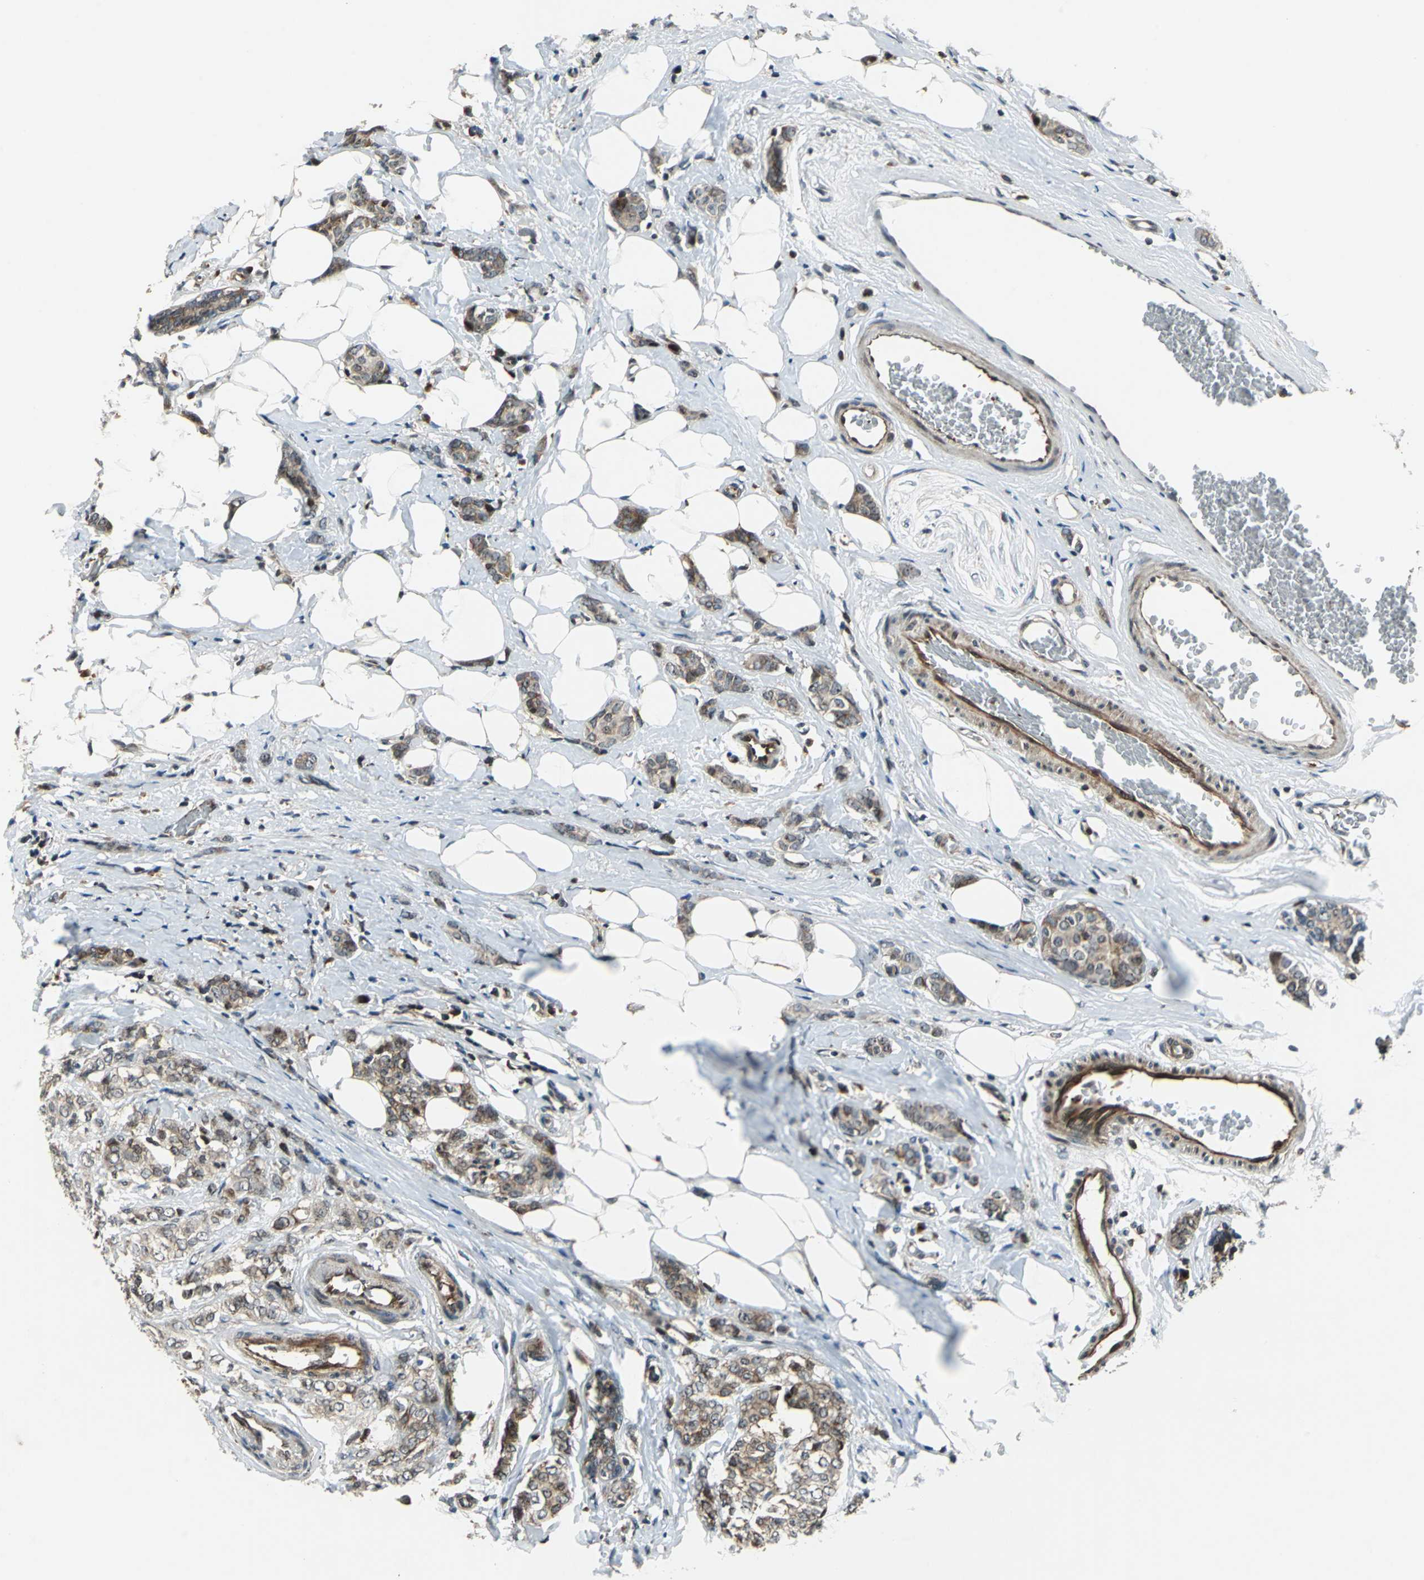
{"staining": {"intensity": "moderate", "quantity": "25%-75%", "location": "cytoplasmic/membranous"}, "tissue": "breast cancer", "cell_type": "Tumor cells", "image_type": "cancer", "snomed": [{"axis": "morphology", "description": "Lobular carcinoma"}, {"axis": "topography", "description": "Breast"}], "caption": "IHC histopathology image of human breast cancer stained for a protein (brown), which shows medium levels of moderate cytoplasmic/membranous positivity in about 25%-75% of tumor cells.", "gene": "AATF", "patient": {"sex": "female", "age": 60}}